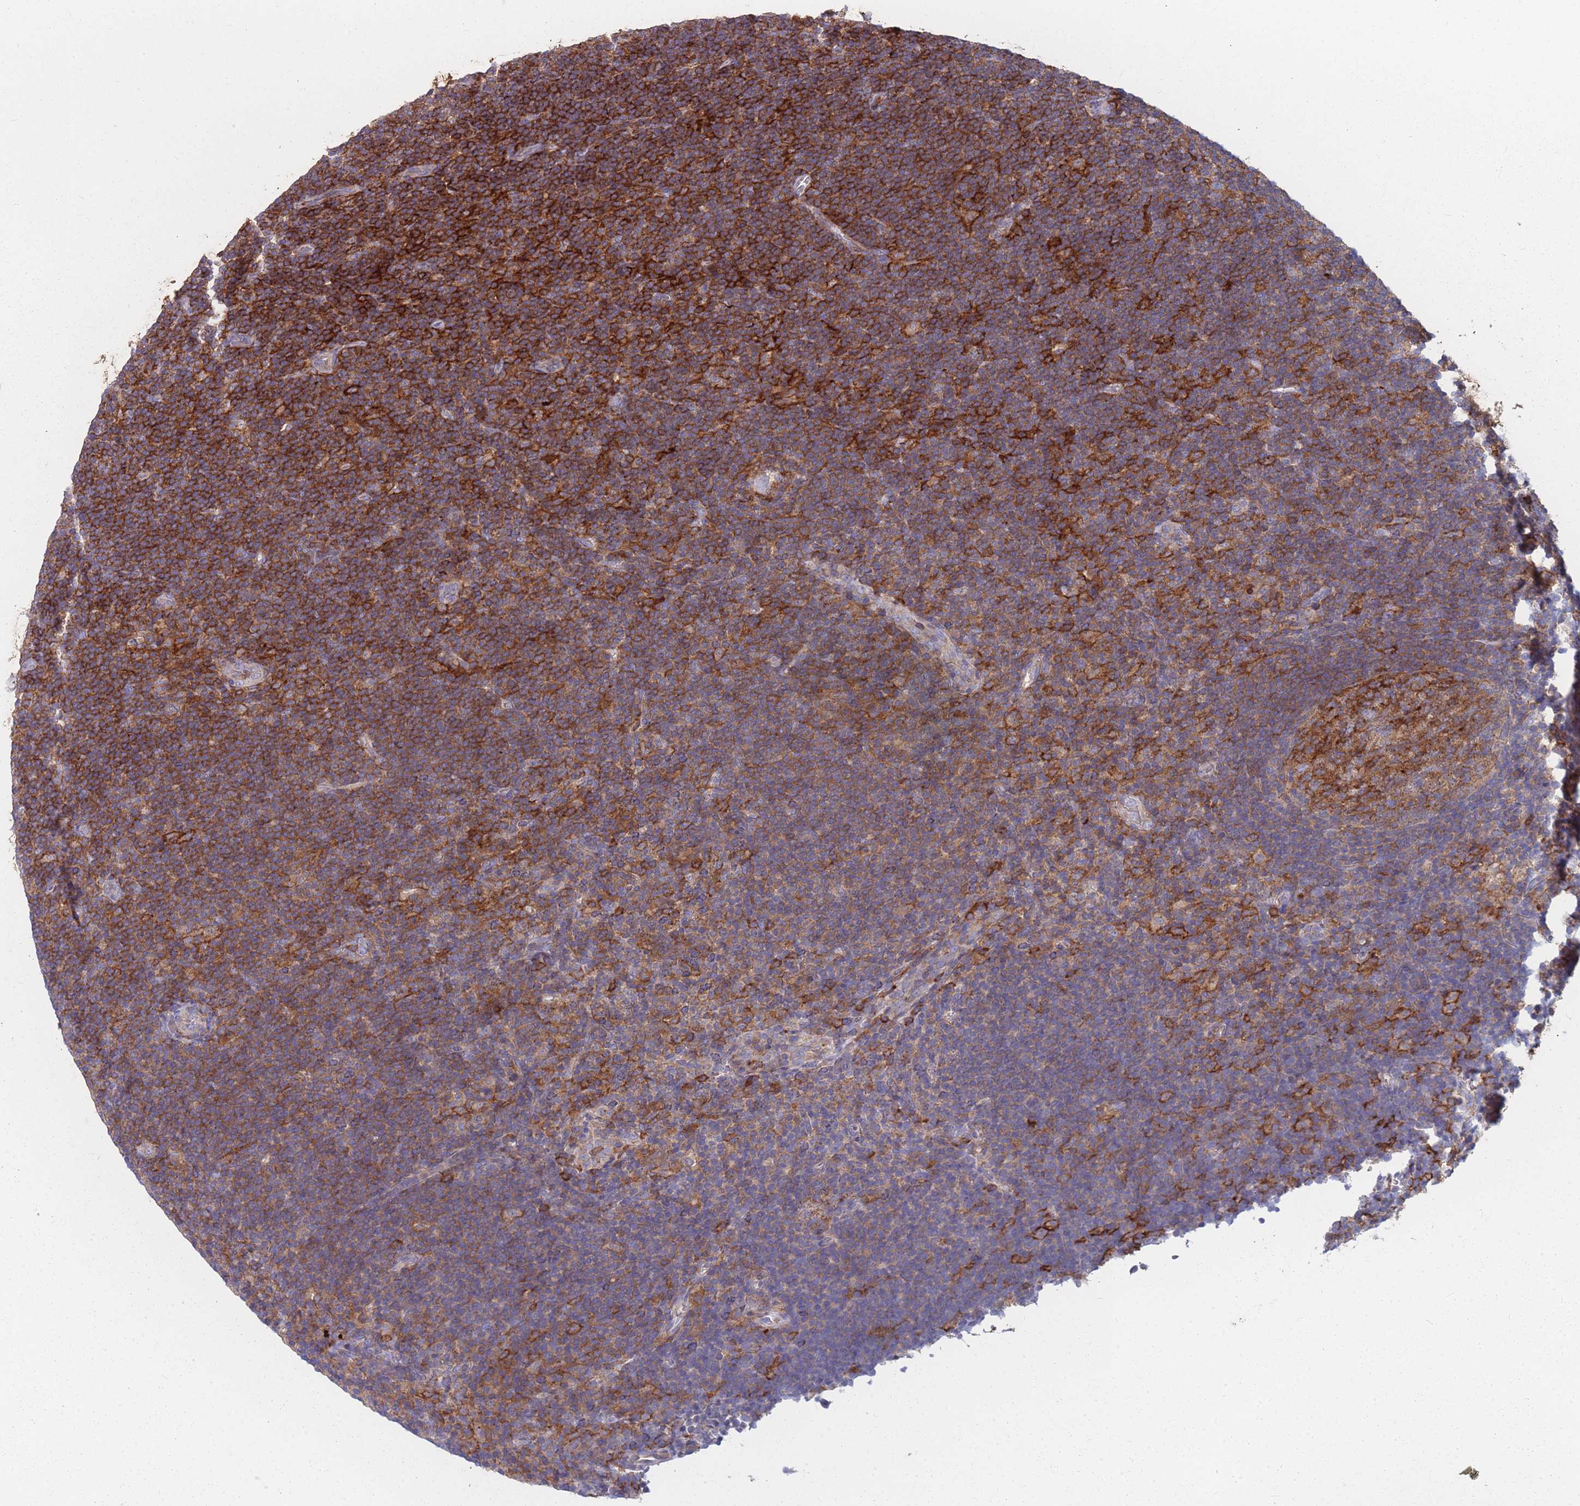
{"staining": {"intensity": "moderate", "quantity": "<25%", "location": "cytoplasmic/membranous"}, "tissue": "lymphoma", "cell_type": "Tumor cells", "image_type": "cancer", "snomed": [{"axis": "morphology", "description": "Hodgkin's disease, NOS"}, {"axis": "topography", "description": "Lymph node"}], "caption": "A photomicrograph of Hodgkin's disease stained for a protein displays moderate cytoplasmic/membranous brown staining in tumor cells.", "gene": "CD33", "patient": {"sex": "female", "age": 57}}